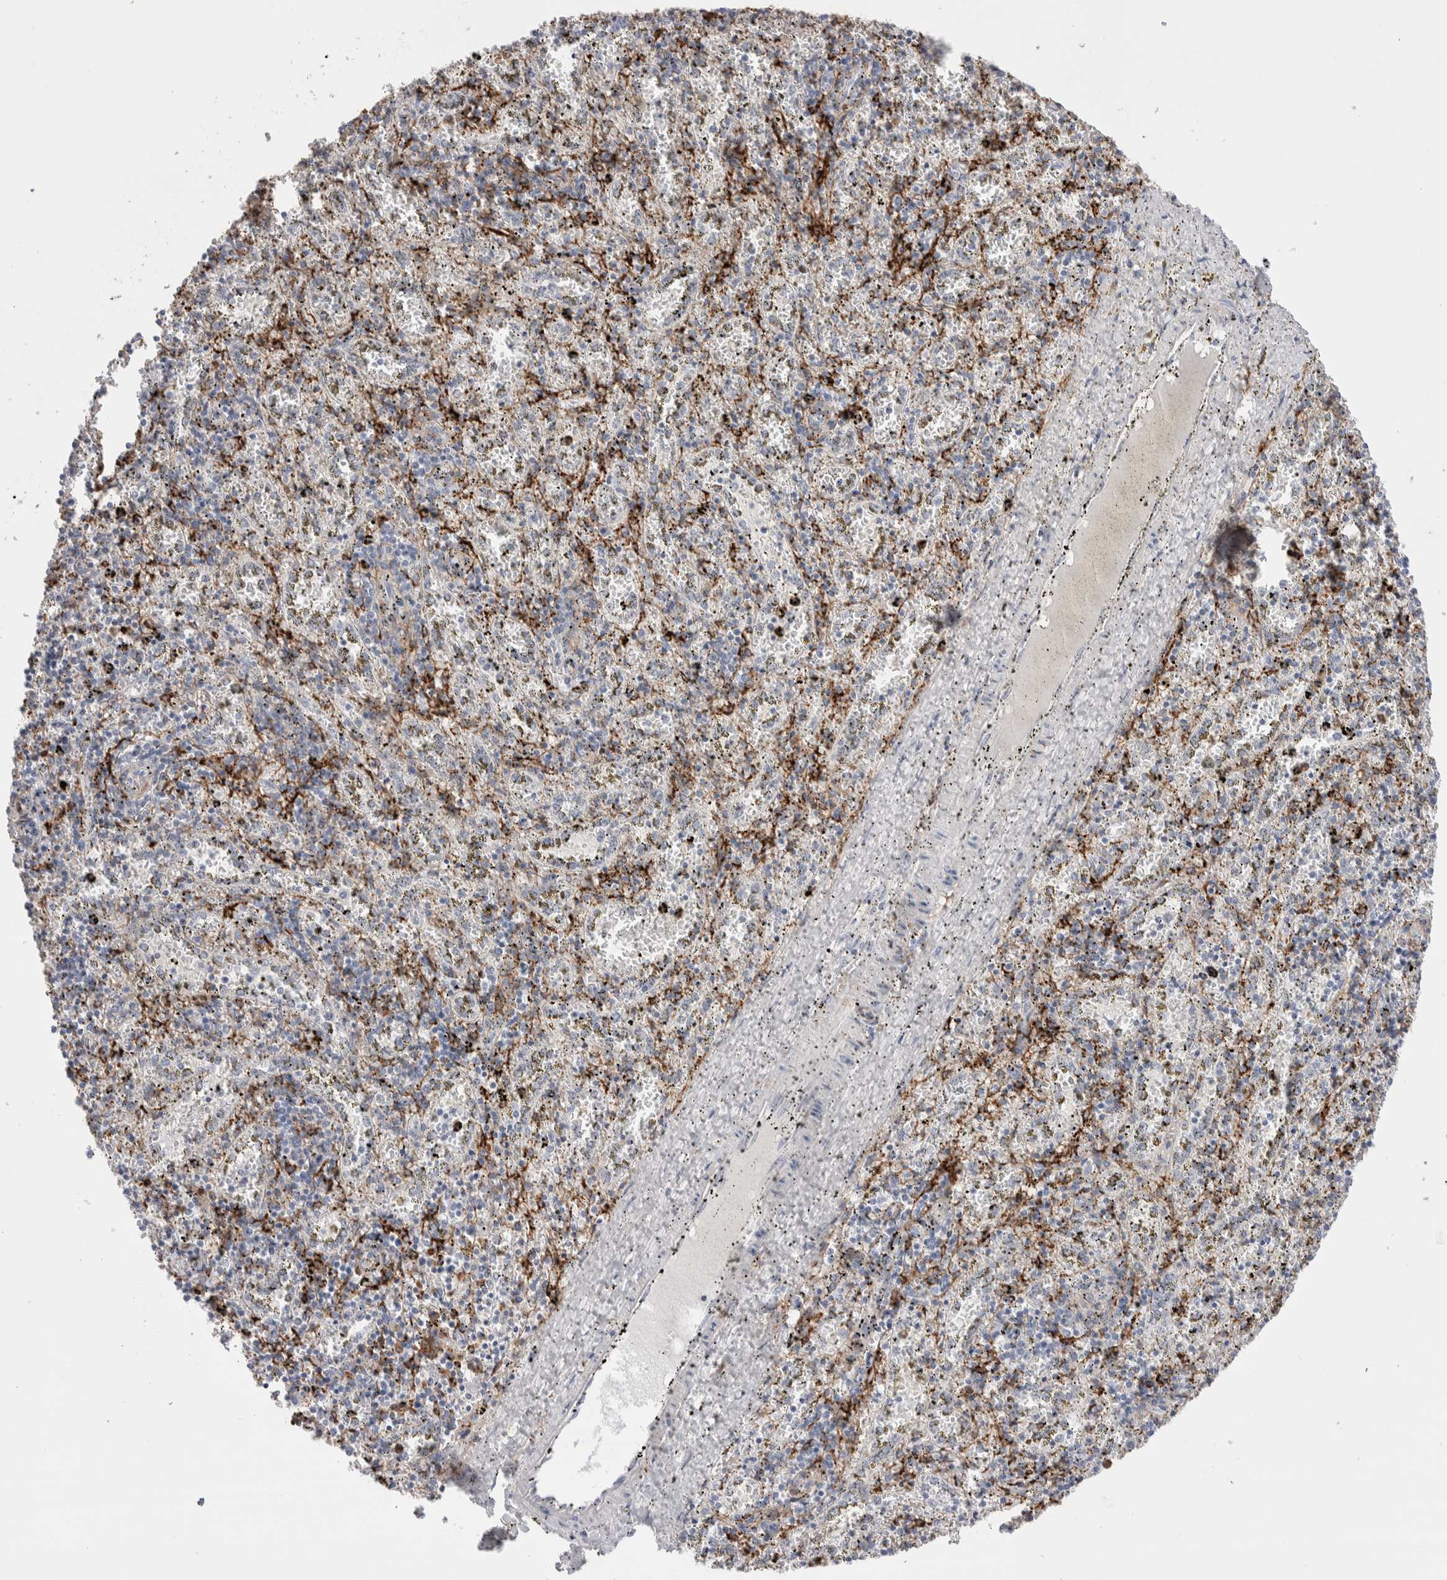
{"staining": {"intensity": "strong", "quantity": "25%-75%", "location": "nuclear"}, "tissue": "spleen", "cell_type": "Cells in red pulp", "image_type": "normal", "snomed": [{"axis": "morphology", "description": "Normal tissue, NOS"}, {"axis": "topography", "description": "Spleen"}], "caption": "Strong nuclear expression is seen in approximately 25%-75% of cells in red pulp in normal spleen.", "gene": "SEPTIN4", "patient": {"sex": "male", "age": 11}}